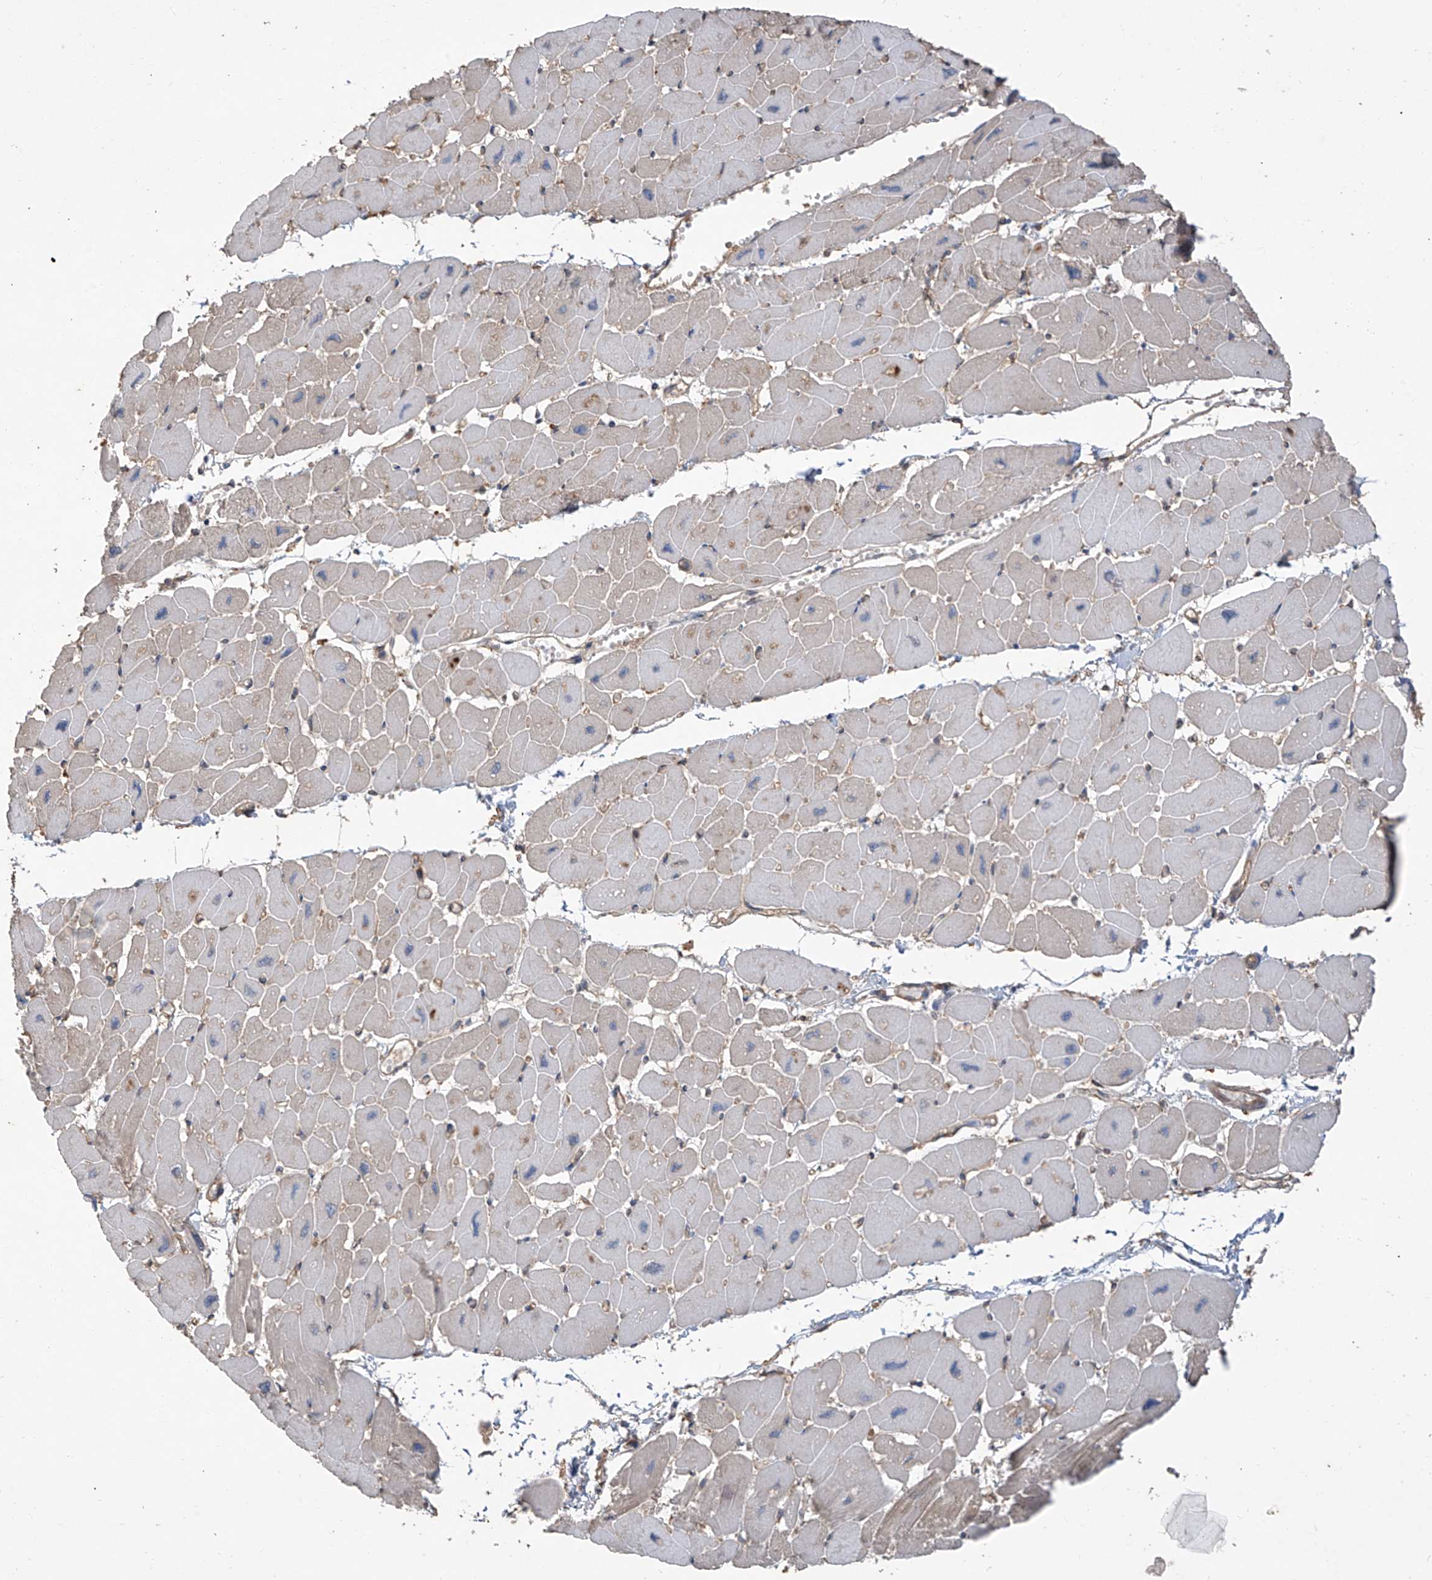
{"staining": {"intensity": "moderate", "quantity": "<25%", "location": "cytoplasmic/membranous"}, "tissue": "heart muscle", "cell_type": "Cardiomyocytes", "image_type": "normal", "snomed": [{"axis": "morphology", "description": "Normal tissue, NOS"}, {"axis": "topography", "description": "Heart"}], "caption": "Immunohistochemistry (IHC) of normal heart muscle exhibits low levels of moderate cytoplasmic/membranous expression in approximately <25% of cardiomyocytes.", "gene": "AGBL5", "patient": {"sex": "female", "age": 54}}